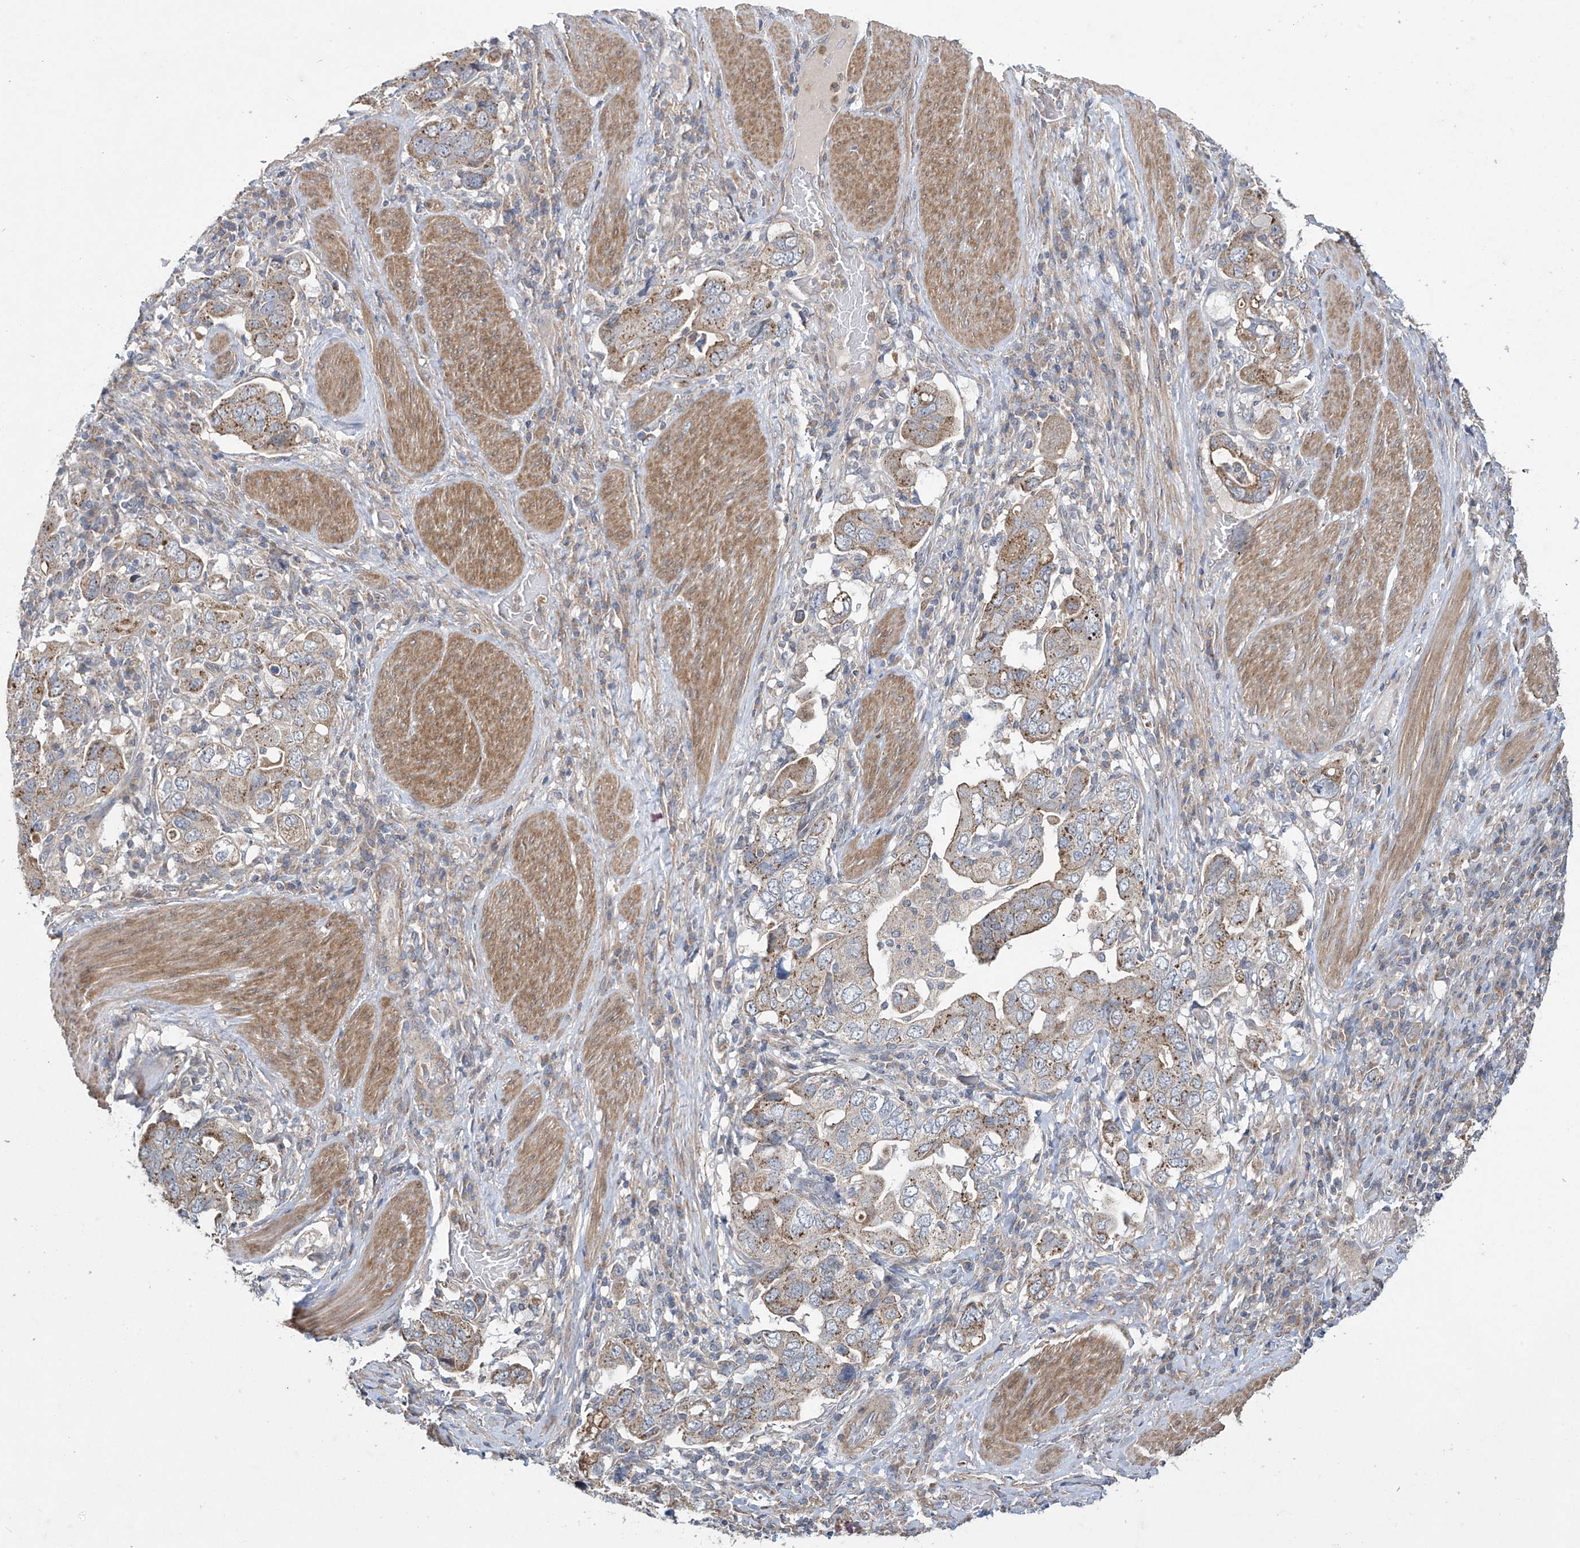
{"staining": {"intensity": "moderate", "quantity": "25%-75%", "location": "cytoplasmic/membranous"}, "tissue": "stomach cancer", "cell_type": "Tumor cells", "image_type": "cancer", "snomed": [{"axis": "morphology", "description": "Adenocarcinoma, NOS"}, {"axis": "topography", "description": "Stomach, upper"}], "caption": "Stomach cancer stained for a protein (brown) shows moderate cytoplasmic/membranous positive expression in about 25%-75% of tumor cells.", "gene": "TRIM60", "patient": {"sex": "male", "age": 62}}